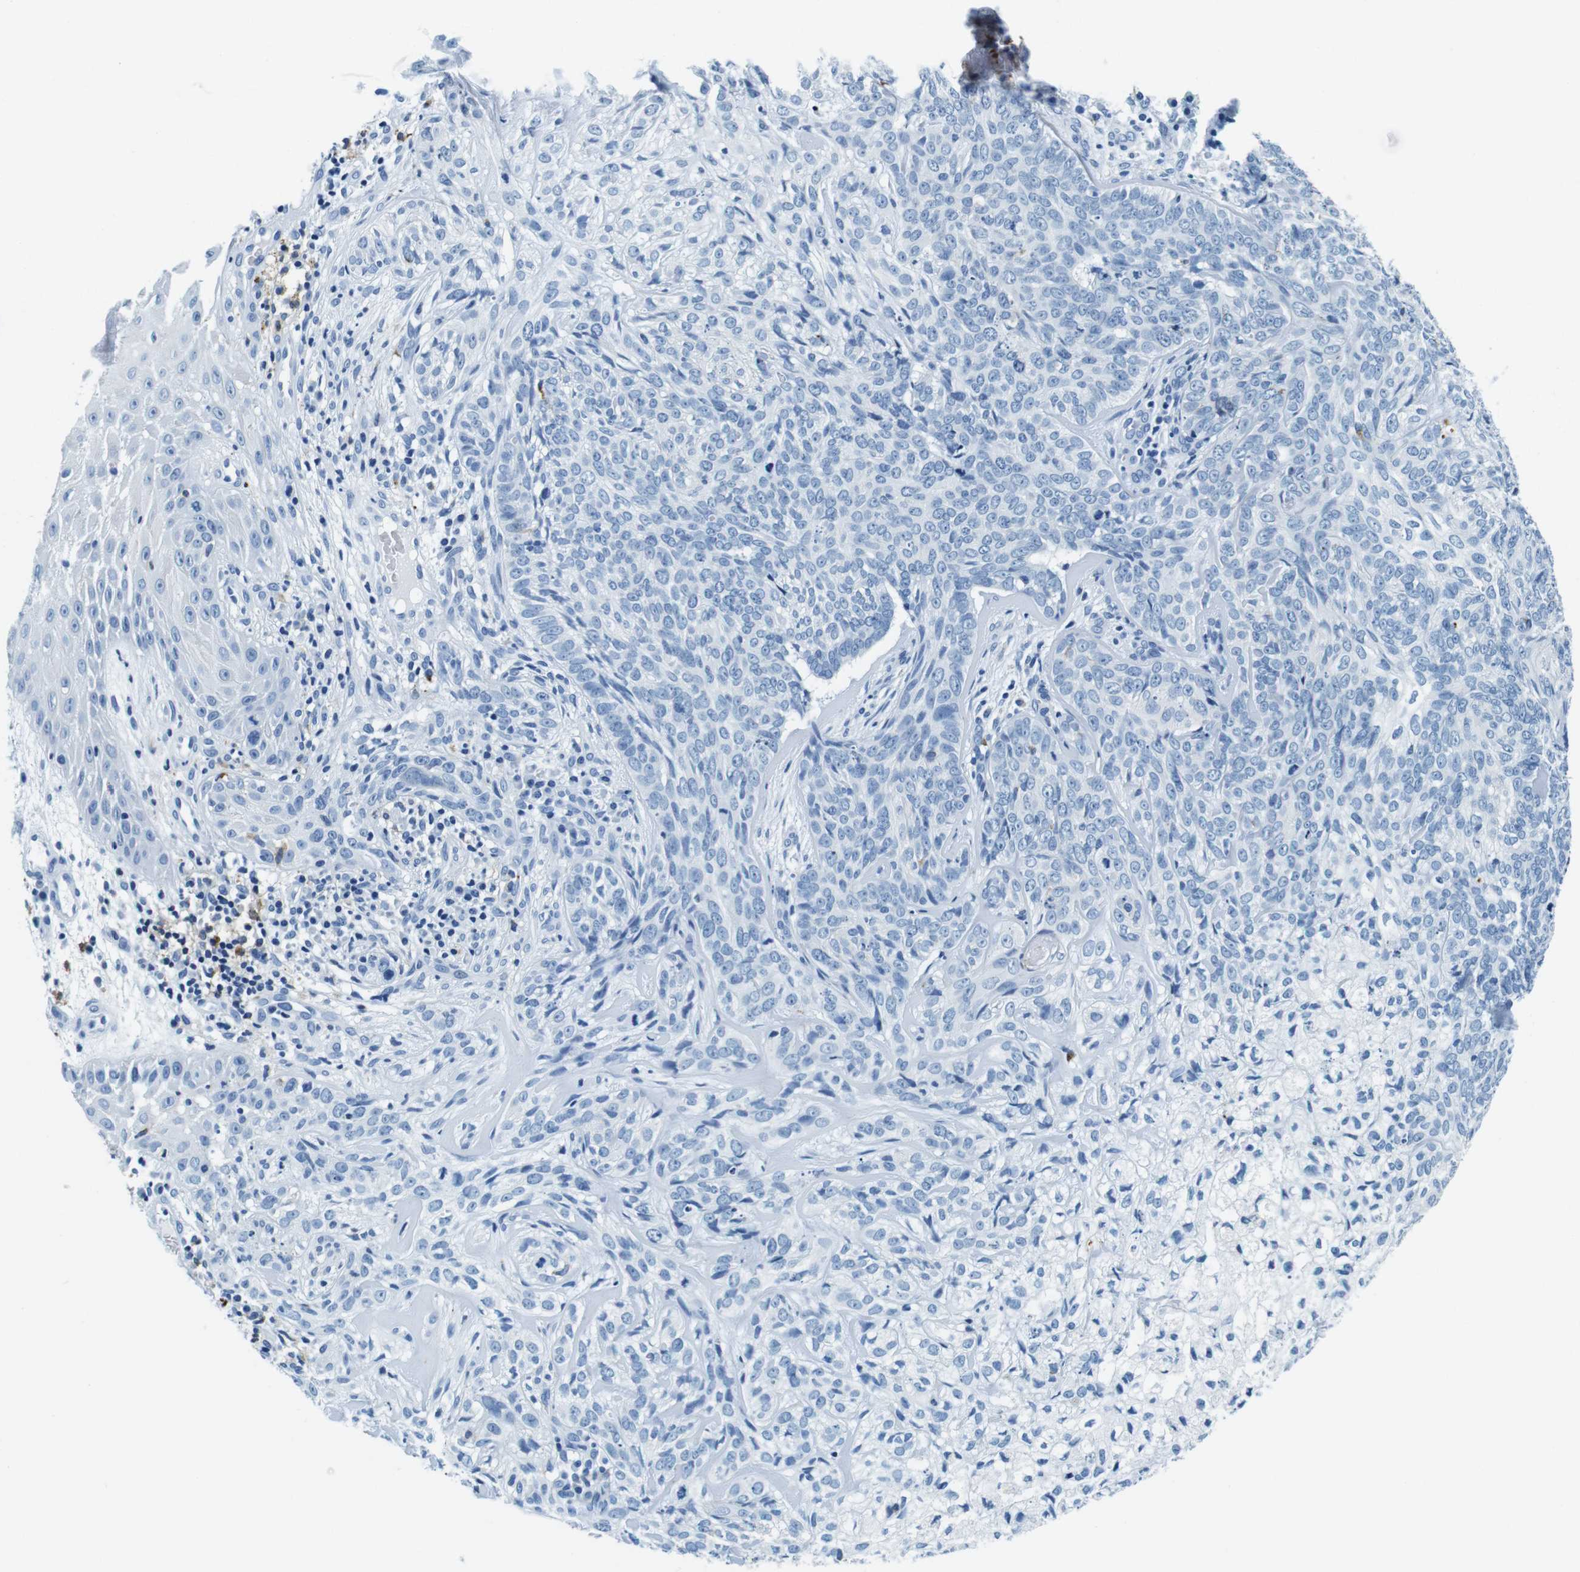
{"staining": {"intensity": "negative", "quantity": "none", "location": "none"}, "tissue": "skin cancer", "cell_type": "Tumor cells", "image_type": "cancer", "snomed": [{"axis": "morphology", "description": "Basal cell carcinoma"}, {"axis": "topography", "description": "Skin"}], "caption": "This histopathology image is of skin basal cell carcinoma stained with IHC to label a protein in brown with the nuclei are counter-stained blue. There is no staining in tumor cells.", "gene": "HLA-DRB1", "patient": {"sex": "male", "age": 72}}